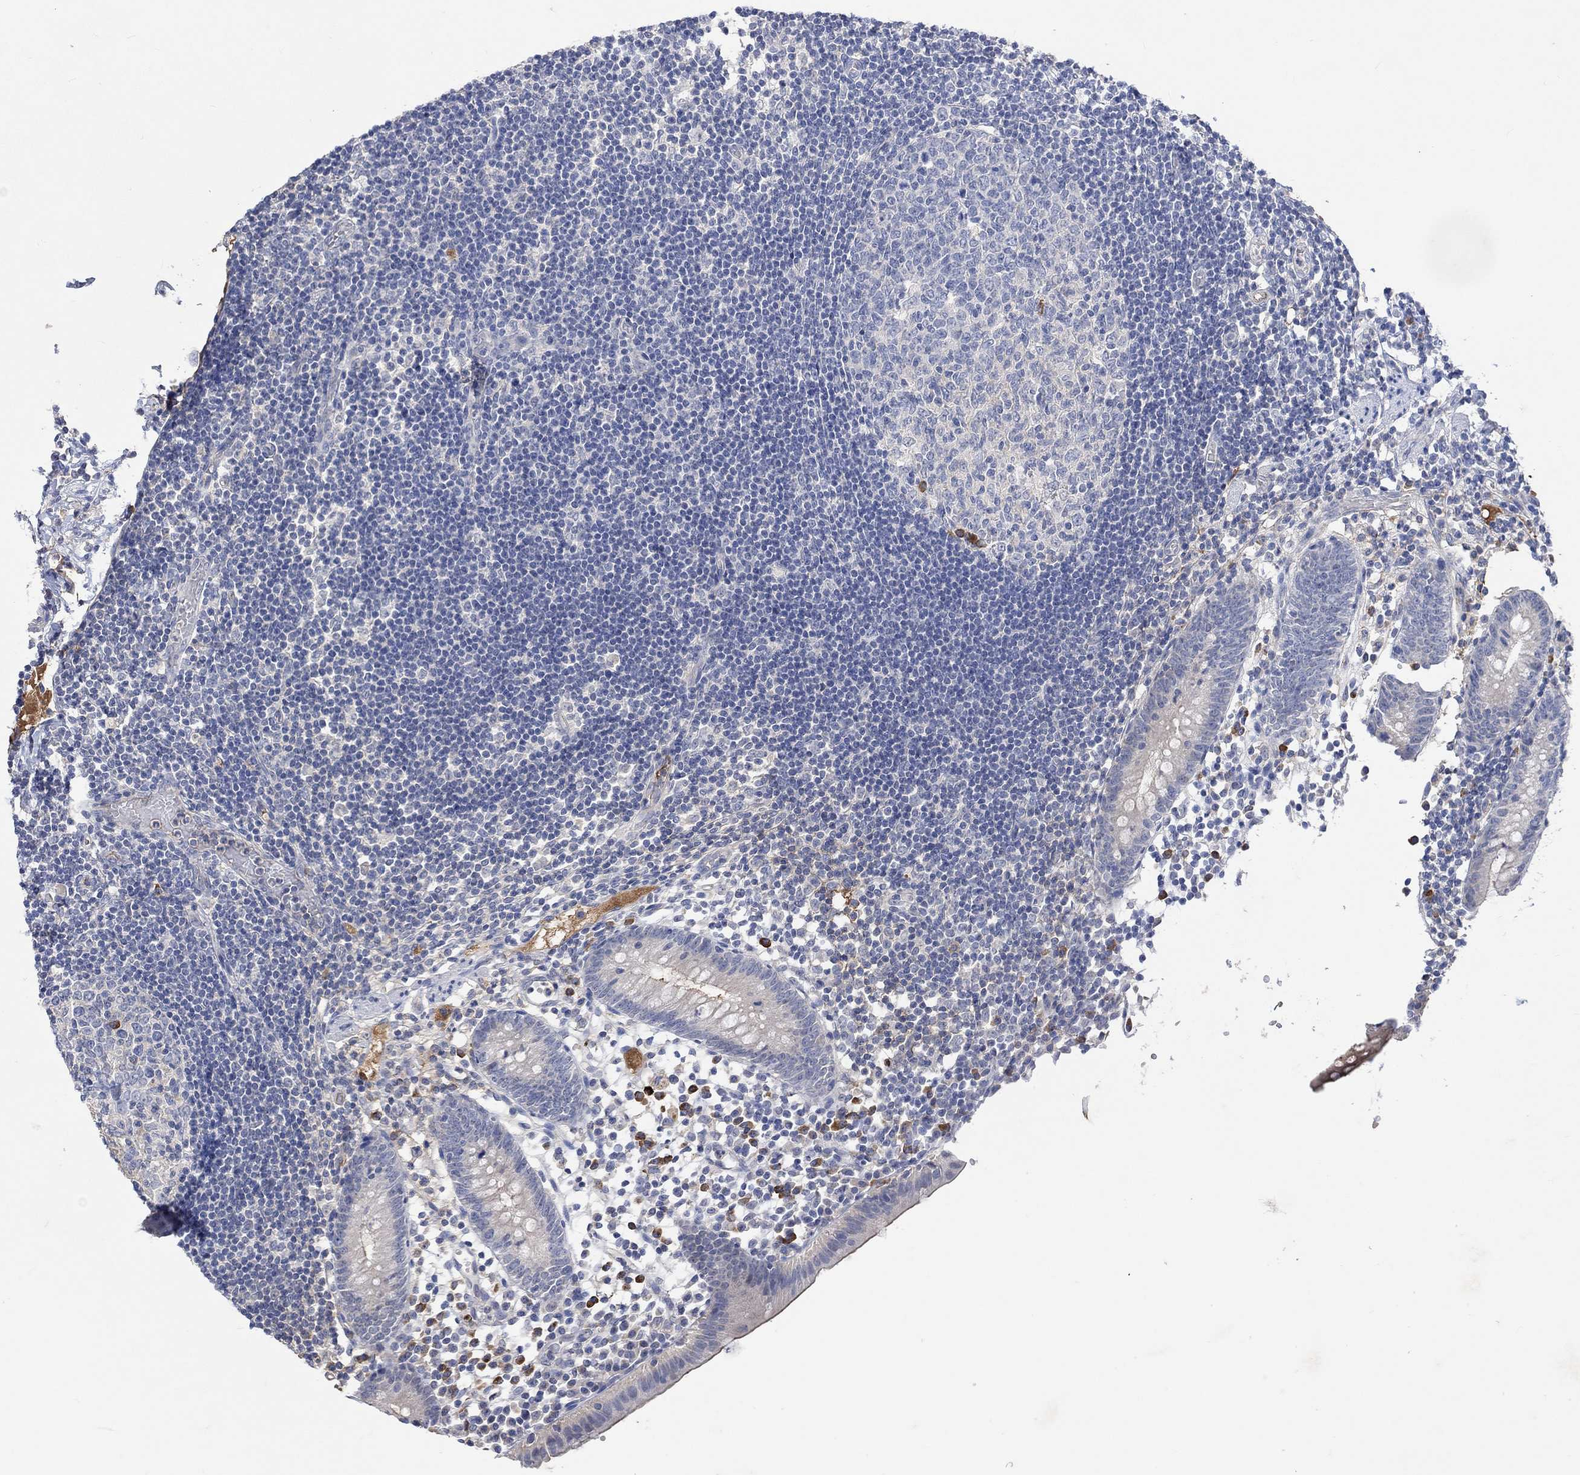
{"staining": {"intensity": "negative", "quantity": "none", "location": "none"}, "tissue": "appendix", "cell_type": "Glandular cells", "image_type": "normal", "snomed": [{"axis": "morphology", "description": "Normal tissue, NOS"}, {"axis": "topography", "description": "Appendix"}], "caption": "This is an IHC micrograph of benign appendix. There is no positivity in glandular cells.", "gene": "MSTN", "patient": {"sex": "female", "age": 40}}